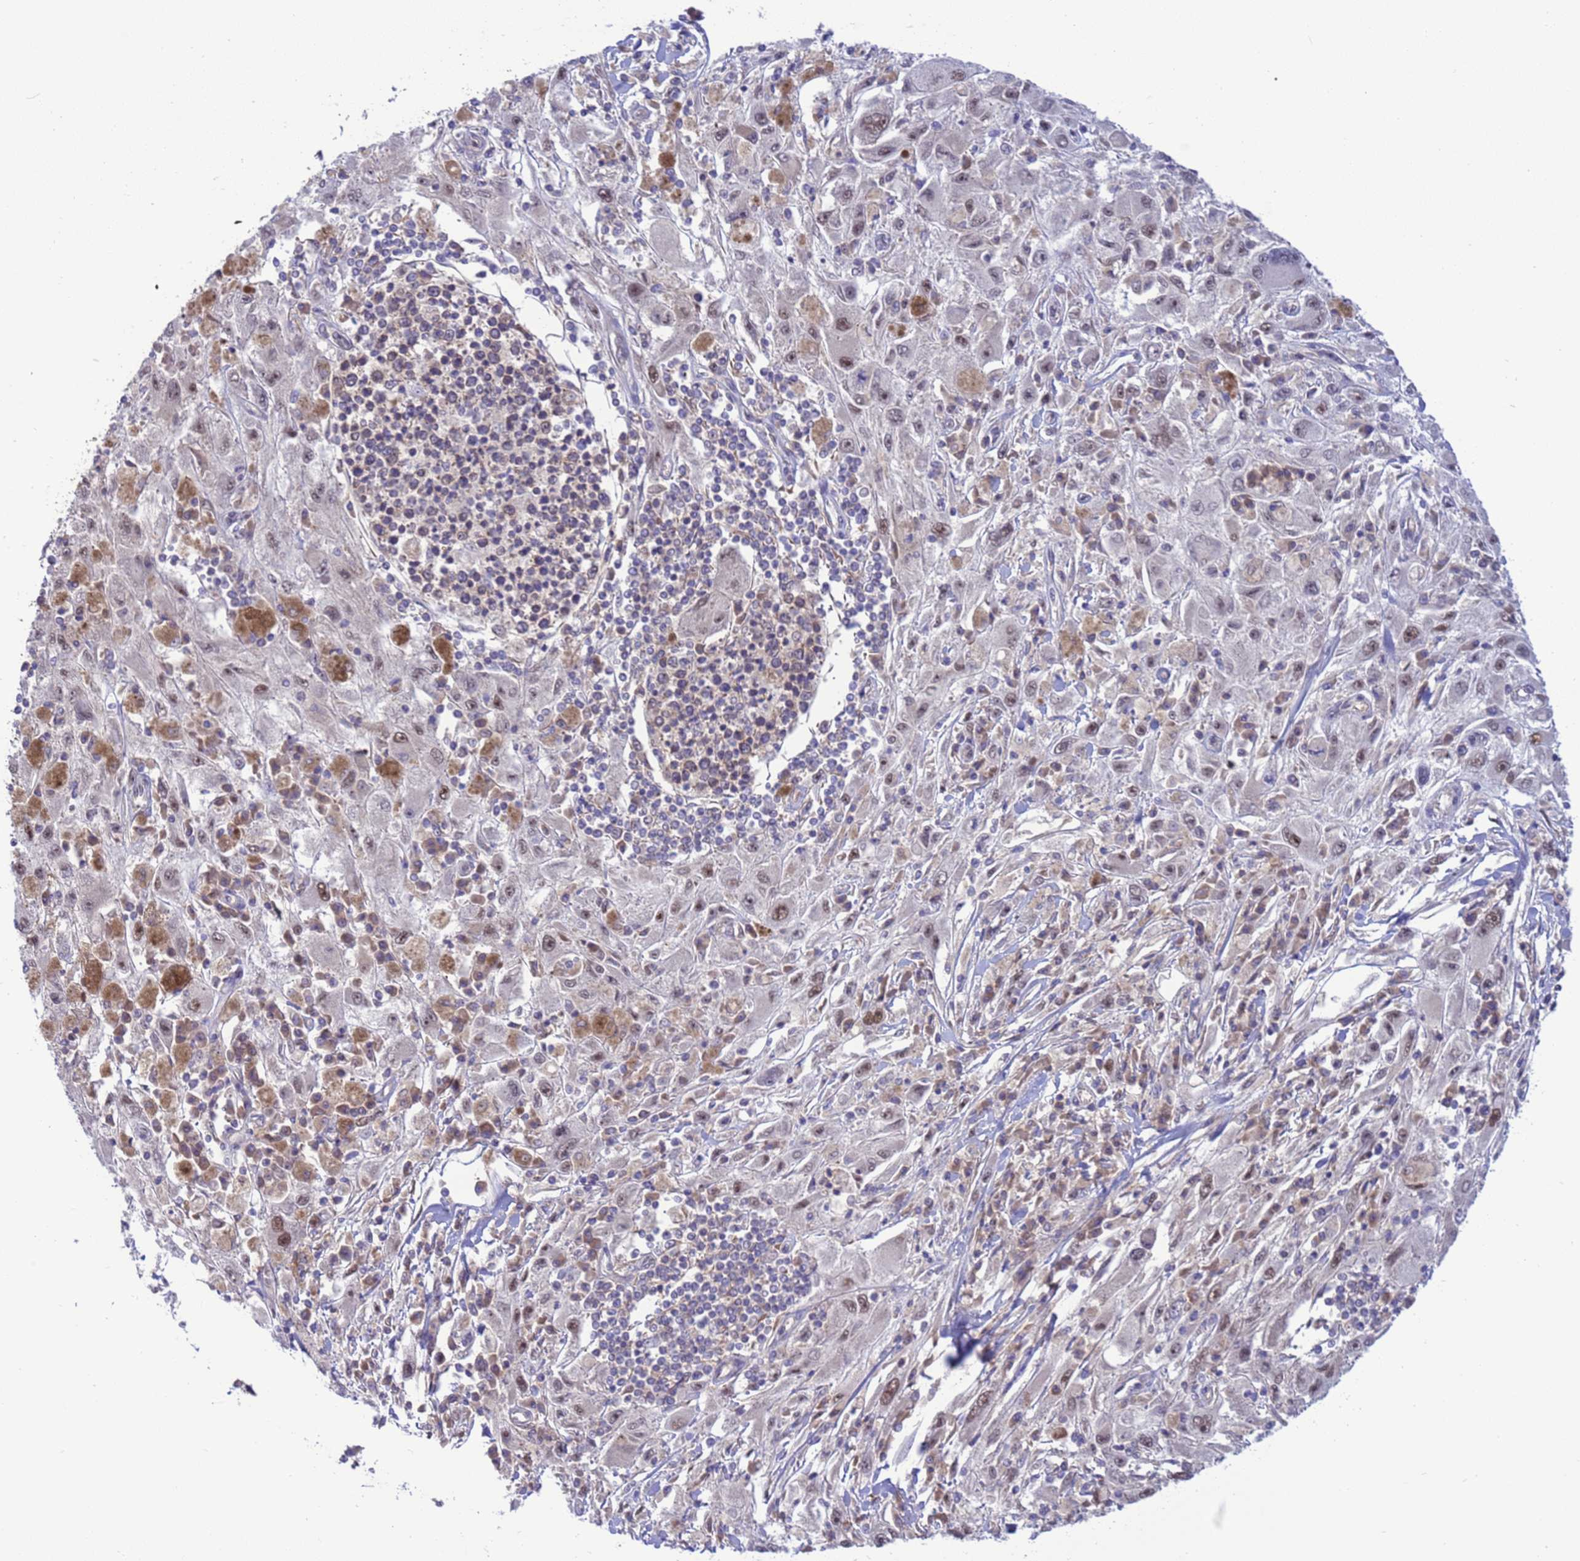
{"staining": {"intensity": "weak", "quantity": "25%-75%", "location": "nuclear"}, "tissue": "melanoma", "cell_type": "Tumor cells", "image_type": "cancer", "snomed": [{"axis": "morphology", "description": "Malignant melanoma, Metastatic site"}, {"axis": "topography", "description": "Skin"}], "caption": "A low amount of weak nuclear positivity is appreciated in approximately 25%-75% of tumor cells in melanoma tissue.", "gene": "ZNF461", "patient": {"sex": "male", "age": 53}}